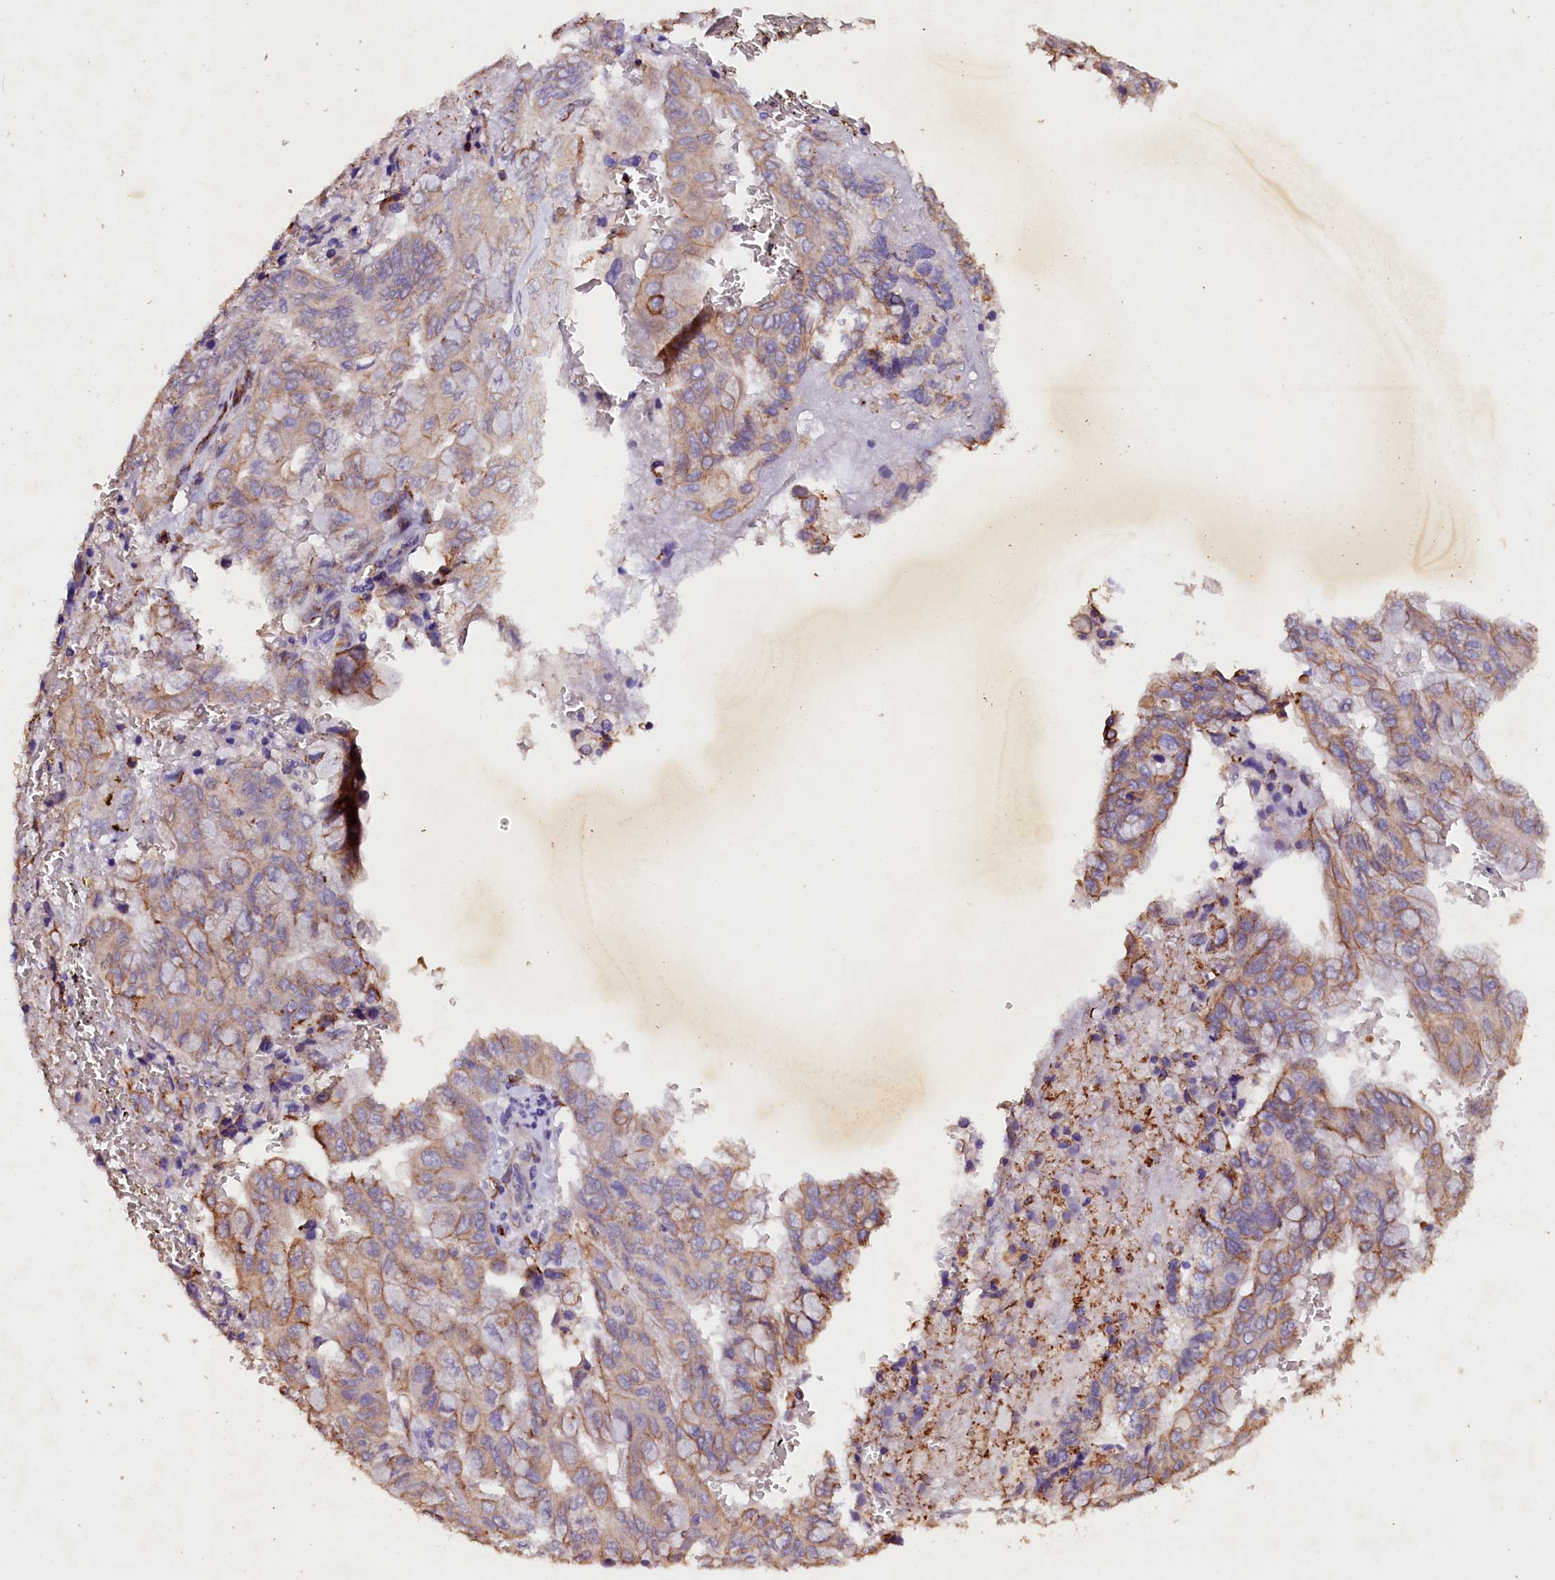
{"staining": {"intensity": "weak", "quantity": ">75%", "location": "cytoplasmic/membranous"}, "tissue": "pancreatic cancer", "cell_type": "Tumor cells", "image_type": "cancer", "snomed": [{"axis": "morphology", "description": "Adenocarcinoma, NOS"}, {"axis": "topography", "description": "Pancreas"}], "caption": "Immunohistochemistry photomicrograph of neoplastic tissue: human adenocarcinoma (pancreatic) stained using immunohistochemistry shows low levels of weak protein expression localized specifically in the cytoplasmic/membranous of tumor cells, appearing as a cytoplasmic/membranous brown color.", "gene": "VPS36", "patient": {"sex": "male", "age": 51}}